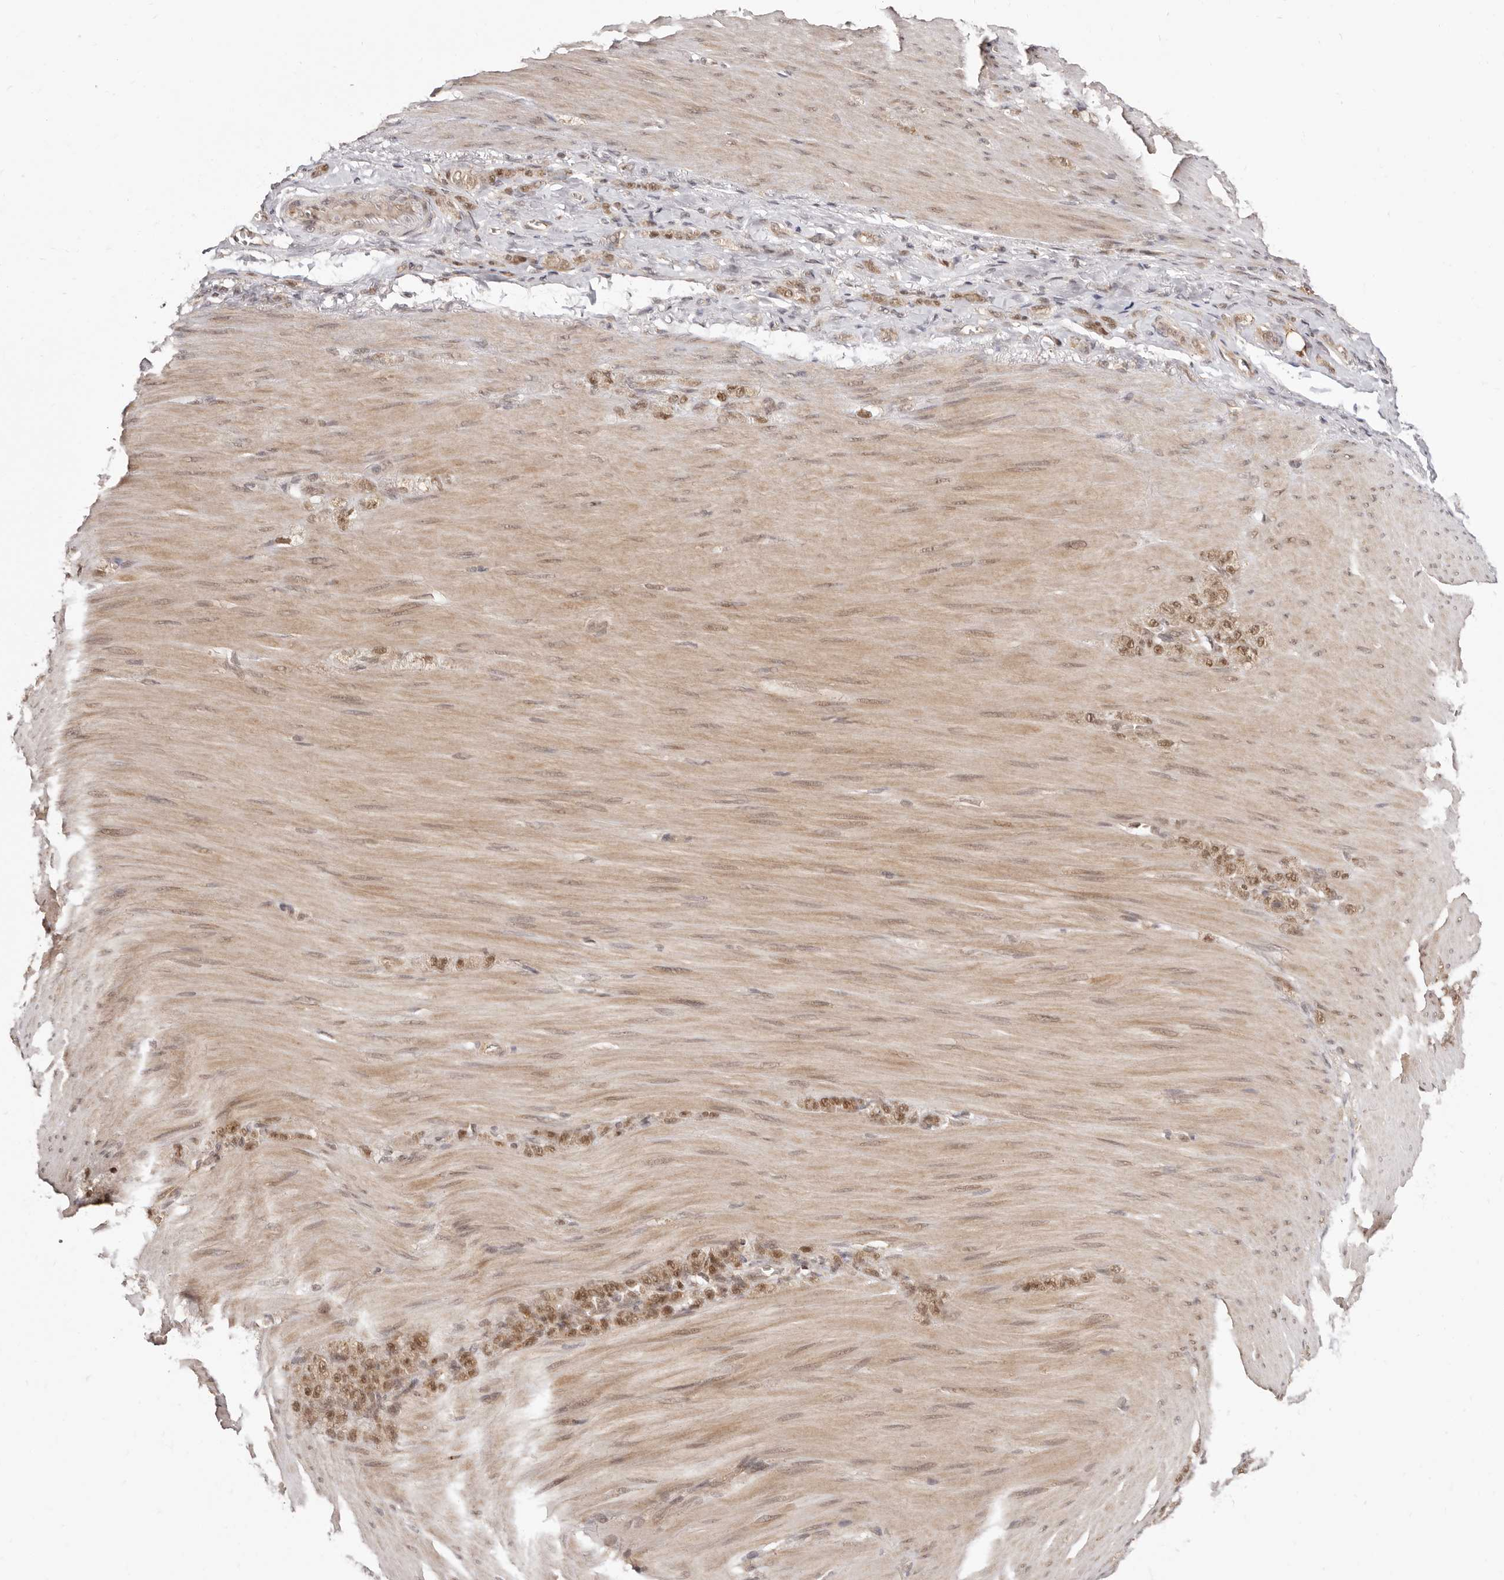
{"staining": {"intensity": "moderate", "quantity": ">75%", "location": "nuclear"}, "tissue": "stomach cancer", "cell_type": "Tumor cells", "image_type": "cancer", "snomed": [{"axis": "morphology", "description": "Normal tissue, NOS"}, {"axis": "morphology", "description": "Adenocarcinoma, NOS"}, {"axis": "topography", "description": "Stomach"}], "caption": "Stomach adenocarcinoma stained for a protein (brown) displays moderate nuclear positive positivity in about >75% of tumor cells.", "gene": "MED8", "patient": {"sex": "male", "age": 82}}